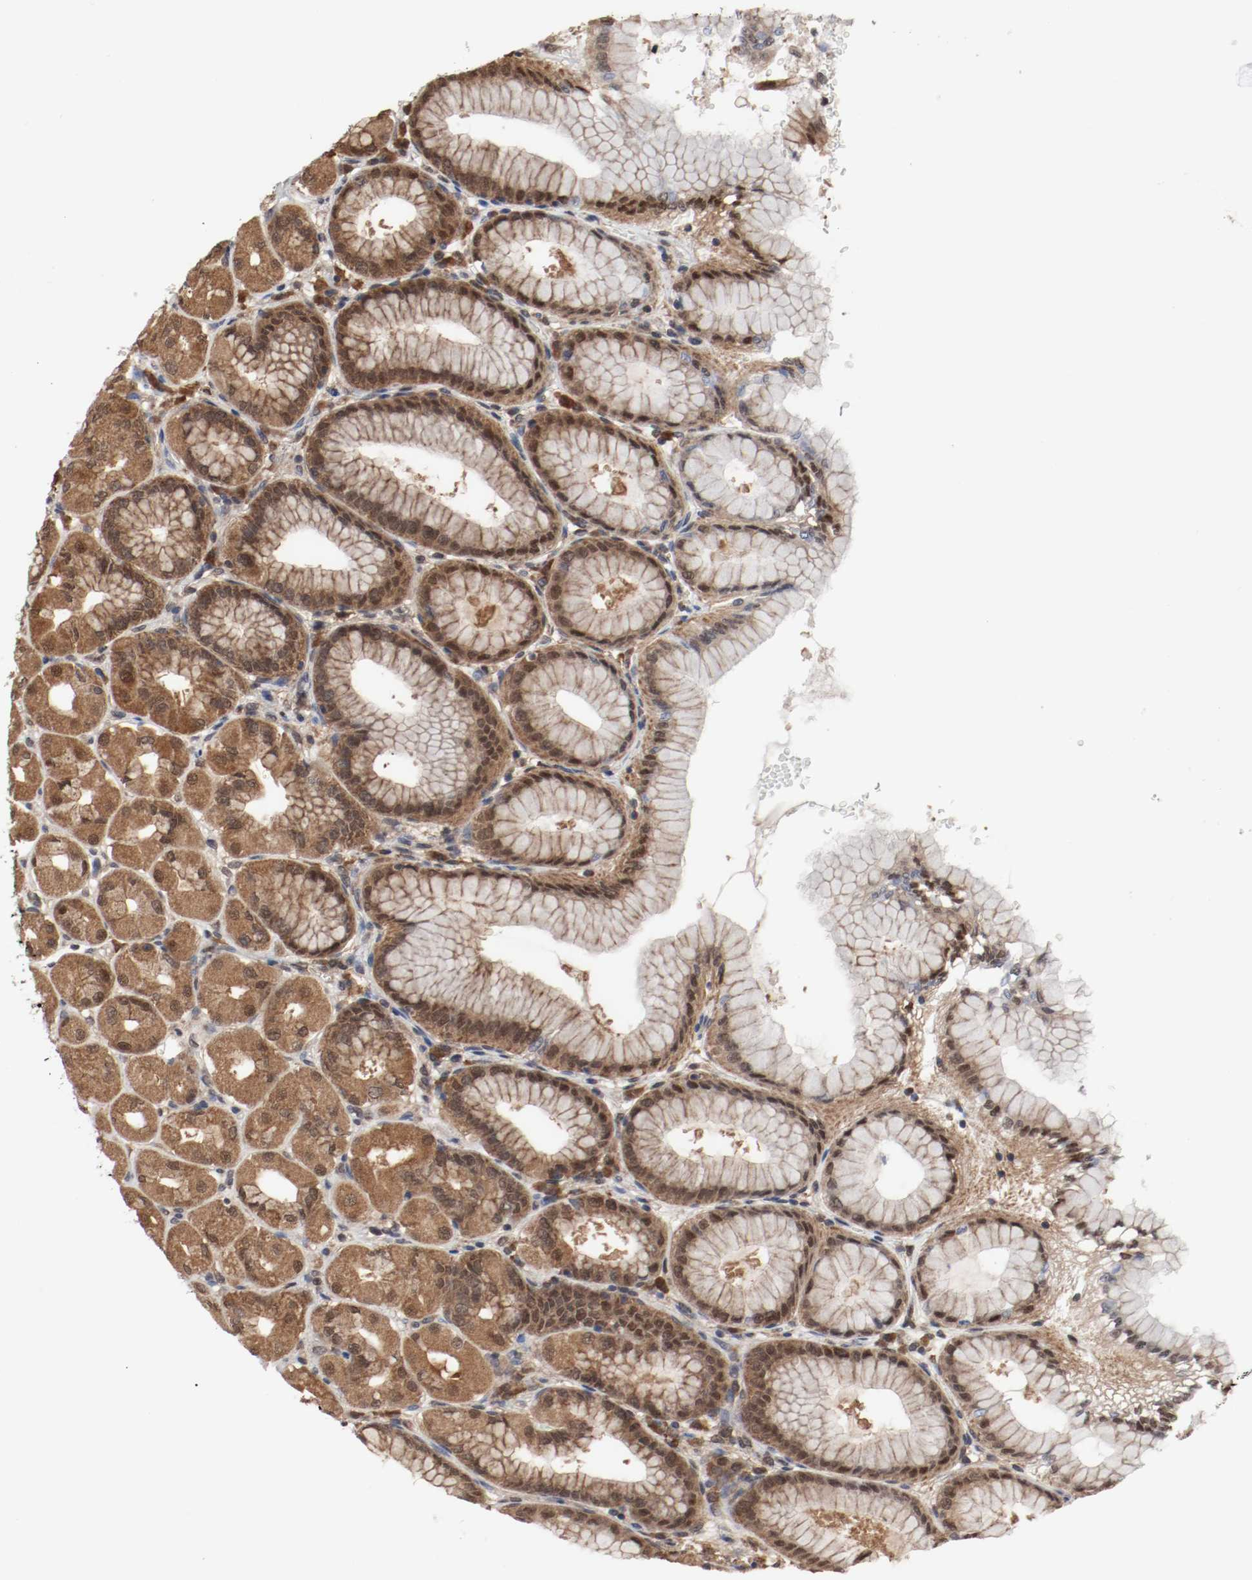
{"staining": {"intensity": "strong", "quantity": ">75%", "location": "cytoplasmic/membranous,nuclear"}, "tissue": "stomach", "cell_type": "Glandular cells", "image_type": "normal", "snomed": [{"axis": "morphology", "description": "Normal tissue, NOS"}, {"axis": "topography", "description": "Stomach, upper"}], "caption": "Immunohistochemistry (IHC) (DAB (3,3'-diaminobenzidine)) staining of unremarkable stomach exhibits strong cytoplasmic/membranous,nuclear protein staining in approximately >75% of glandular cells.", "gene": "AFG3L2", "patient": {"sex": "female", "age": 56}}